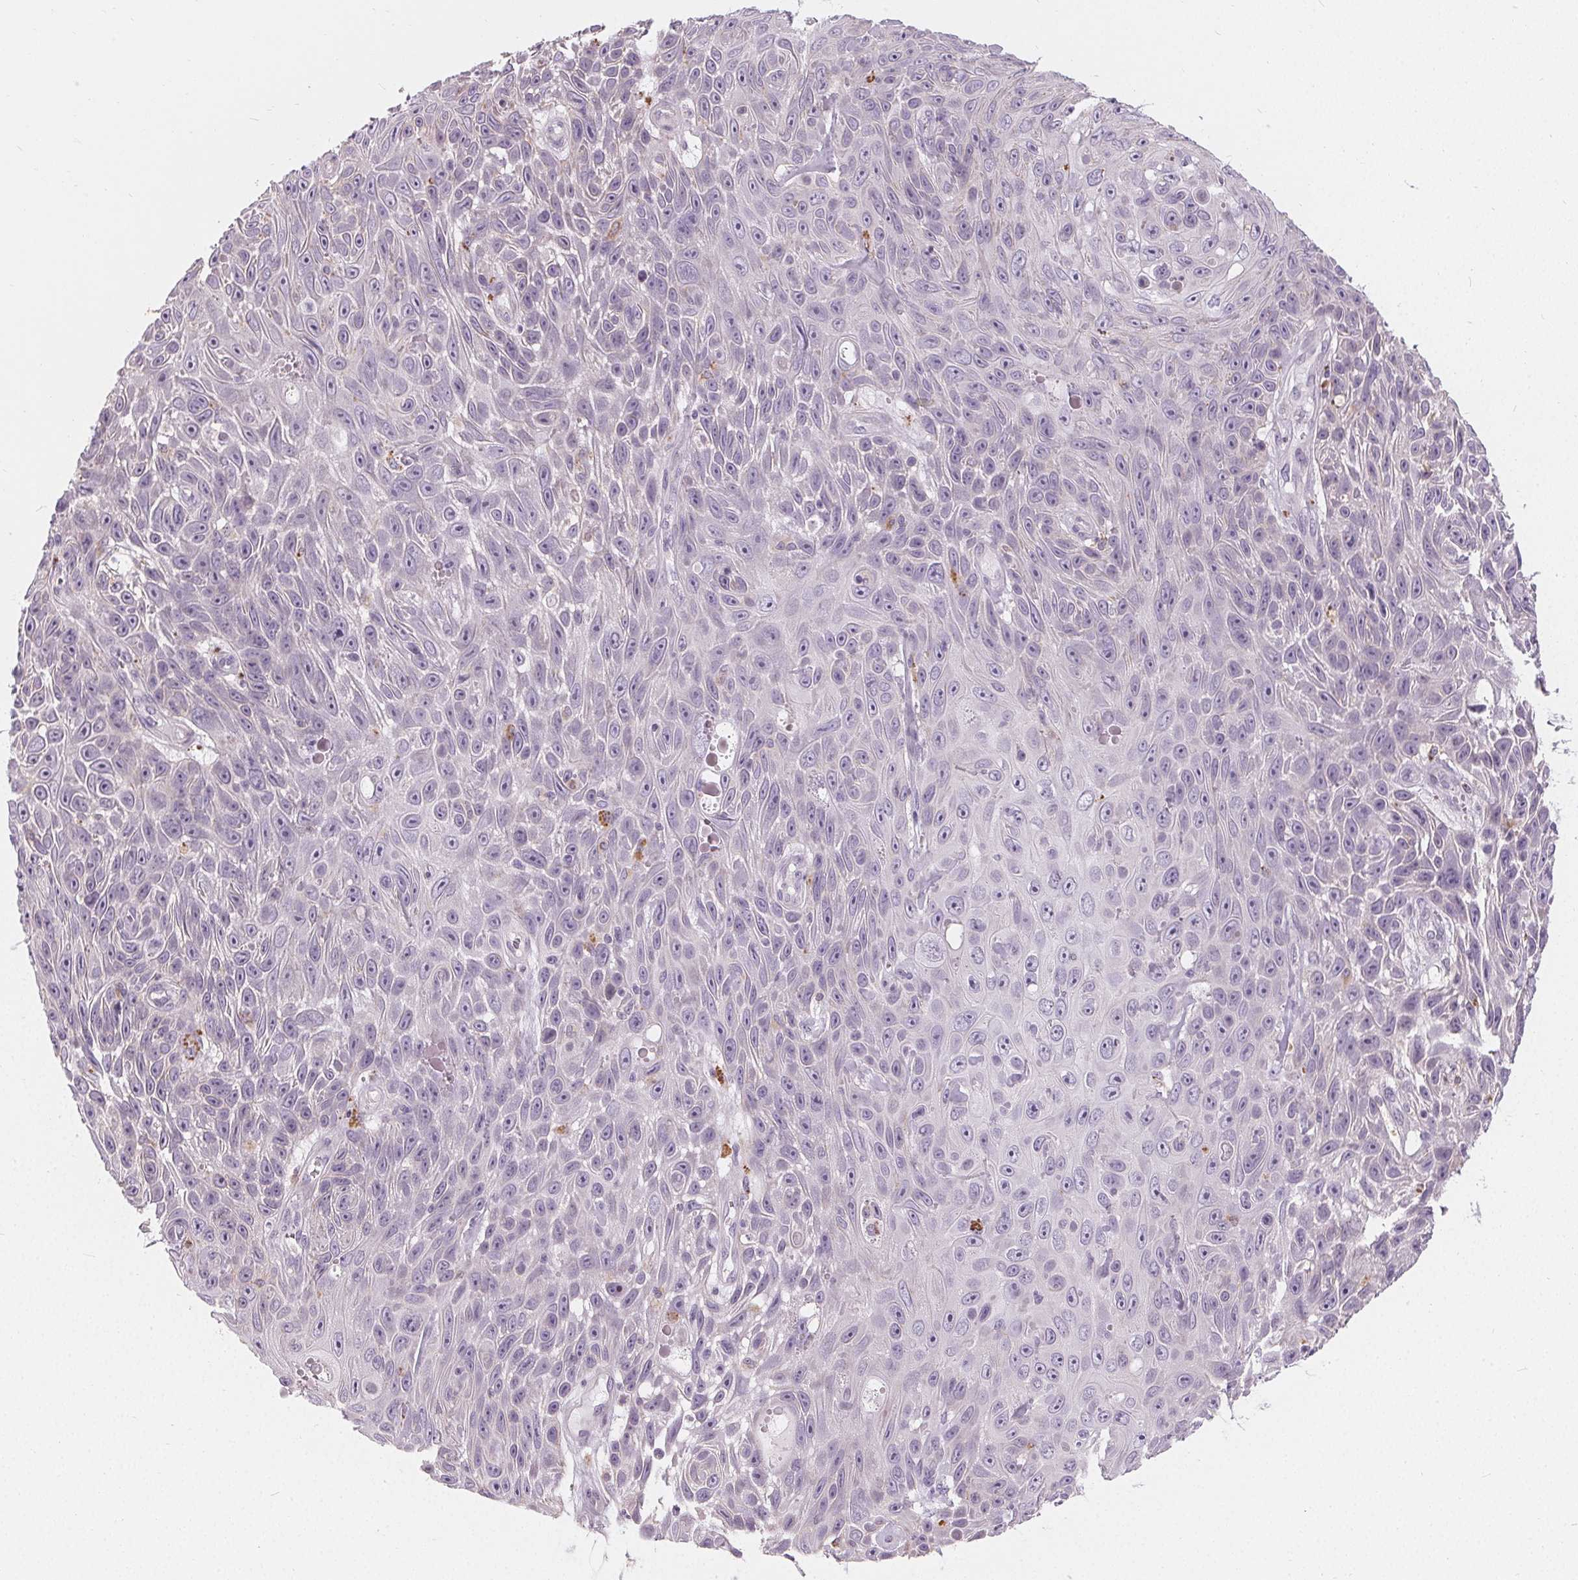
{"staining": {"intensity": "negative", "quantity": "none", "location": "none"}, "tissue": "skin cancer", "cell_type": "Tumor cells", "image_type": "cancer", "snomed": [{"axis": "morphology", "description": "Squamous cell carcinoma, NOS"}, {"axis": "topography", "description": "Skin"}], "caption": "Immunohistochemical staining of human squamous cell carcinoma (skin) exhibits no significant staining in tumor cells.", "gene": "HOPX", "patient": {"sex": "male", "age": 82}}